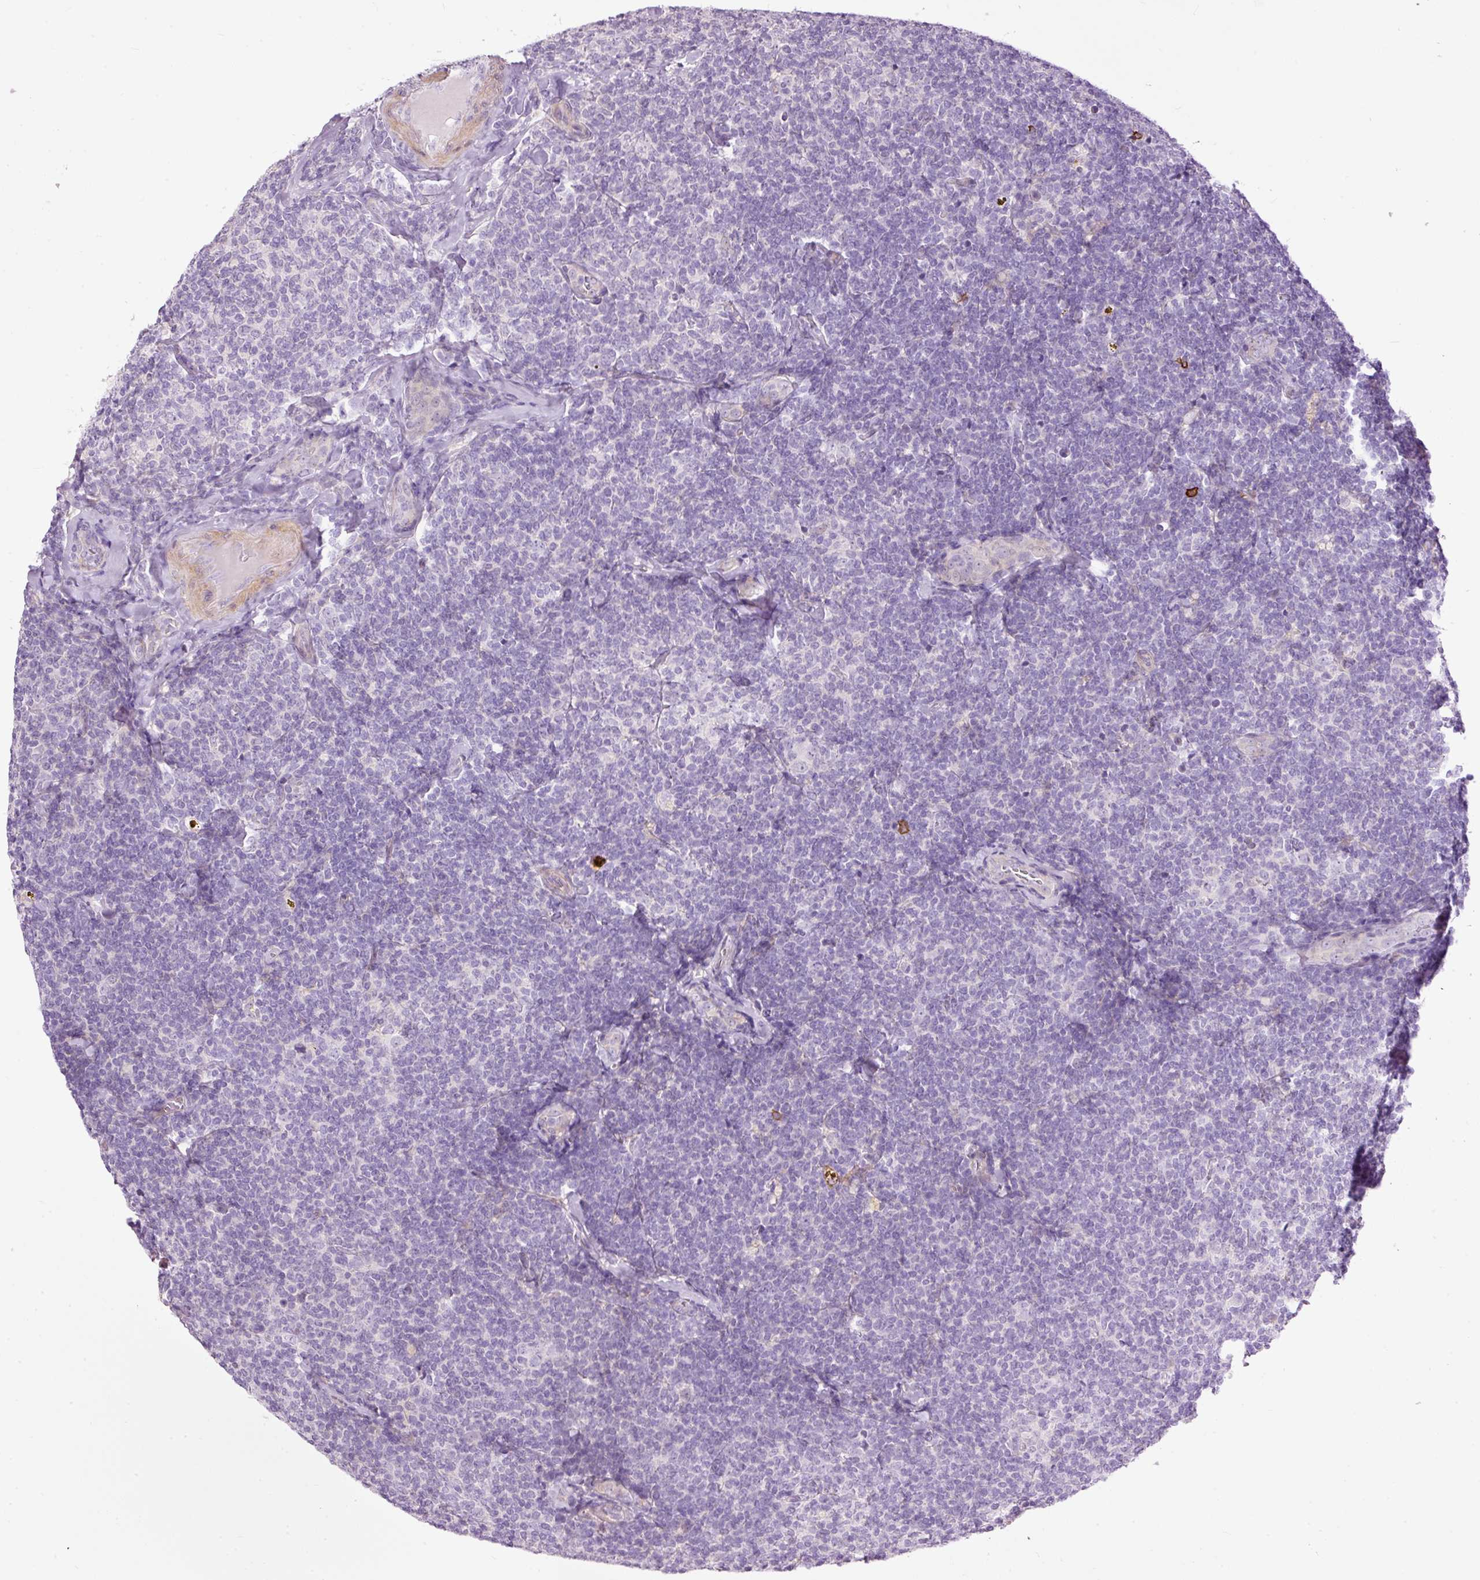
{"staining": {"intensity": "negative", "quantity": "none", "location": "none"}, "tissue": "lymphoma", "cell_type": "Tumor cells", "image_type": "cancer", "snomed": [{"axis": "morphology", "description": "Malignant lymphoma, non-Hodgkin's type, Low grade"}, {"axis": "topography", "description": "Lymph node"}], "caption": "The histopathology image exhibits no staining of tumor cells in lymphoma.", "gene": "FCRL4", "patient": {"sex": "female", "age": 56}}